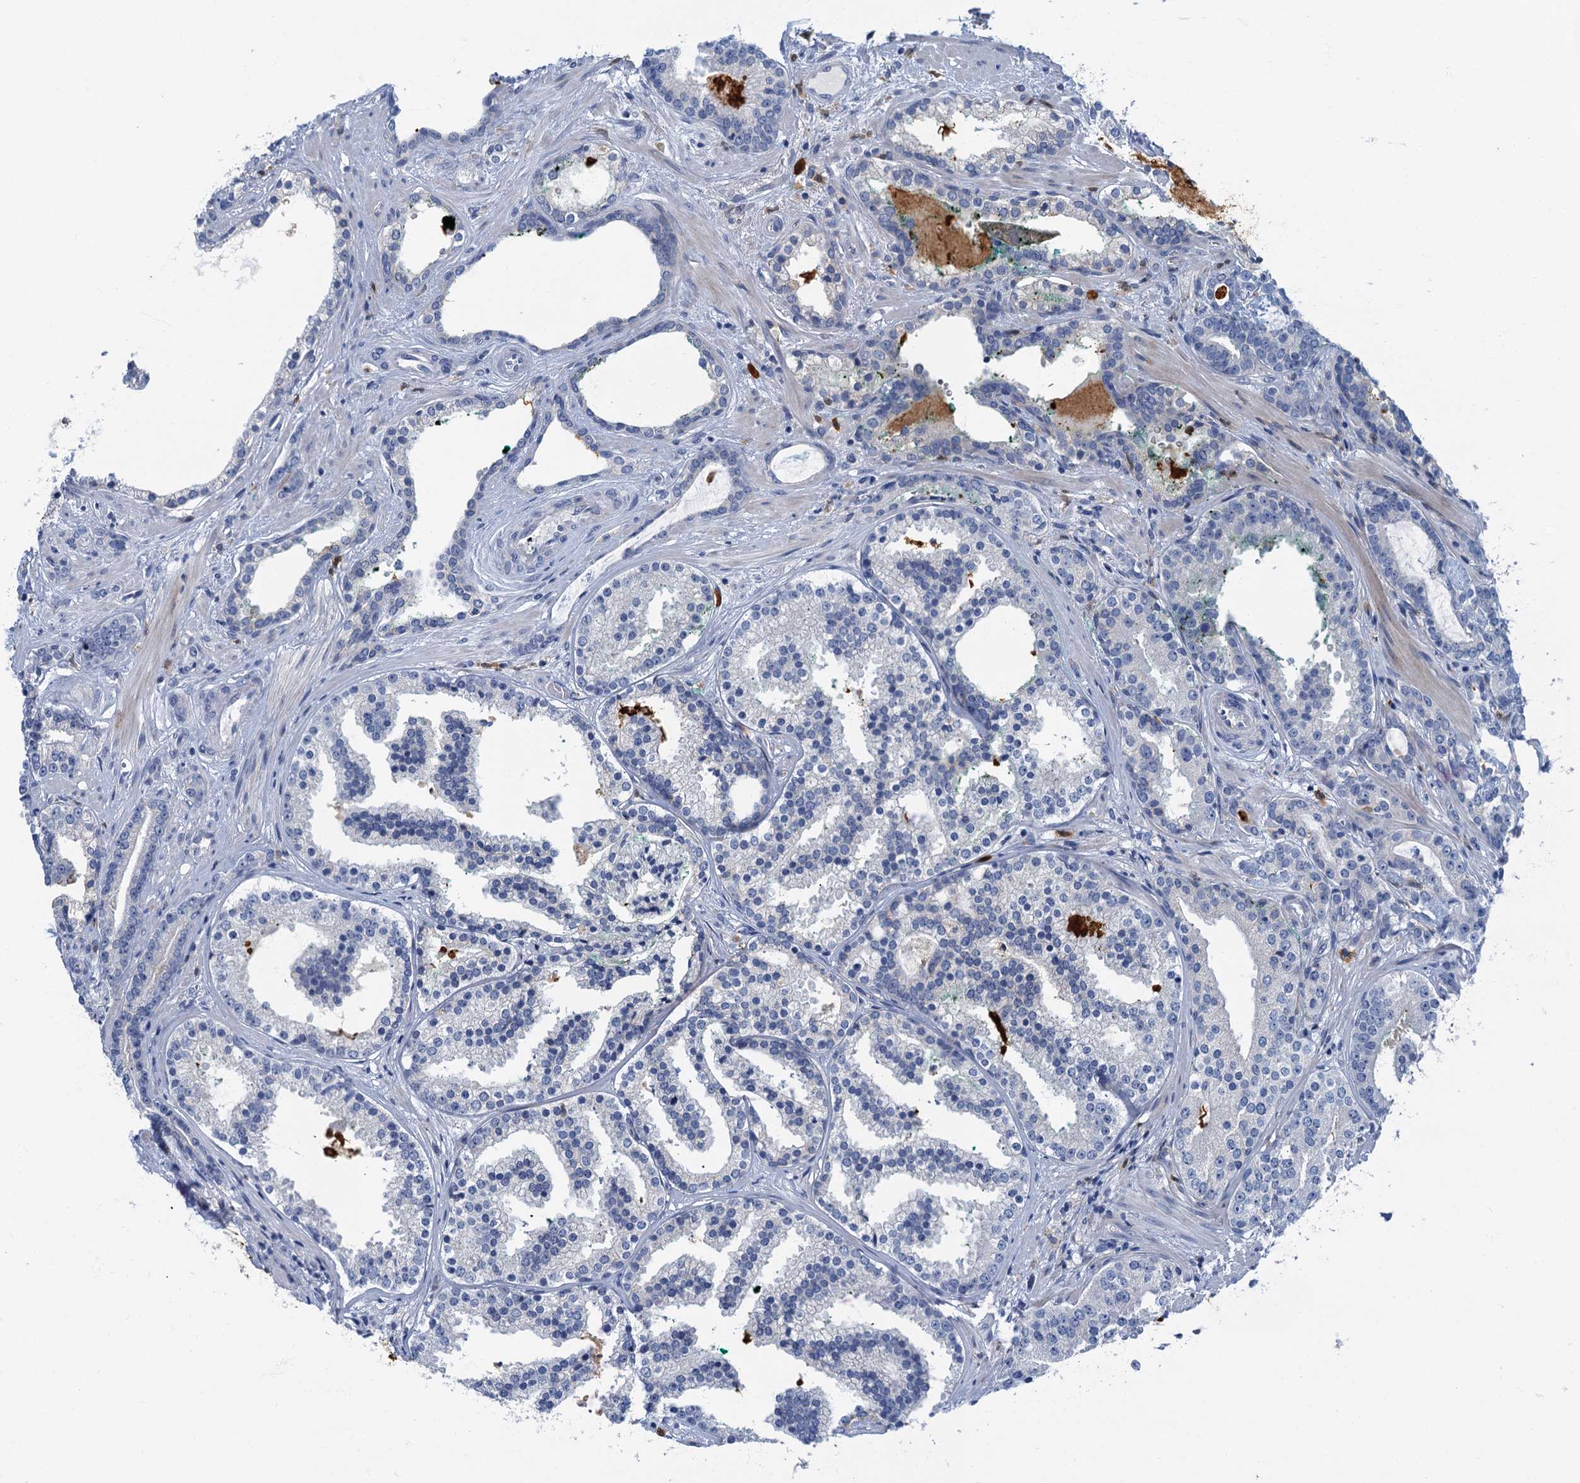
{"staining": {"intensity": "negative", "quantity": "none", "location": "none"}, "tissue": "prostate cancer", "cell_type": "Tumor cells", "image_type": "cancer", "snomed": [{"axis": "morphology", "description": "Adenocarcinoma, High grade"}, {"axis": "topography", "description": "Prostate"}], "caption": "This photomicrograph is of prostate cancer (adenocarcinoma (high-grade)) stained with immunohistochemistry (IHC) to label a protein in brown with the nuclei are counter-stained blue. There is no expression in tumor cells. The staining was performed using DAB (3,3'-diaminobenzidine) to visualize the protein expression in brown, while the nuclei were stained in blue with hematoxylin (Magnification: 20x).", "gene": "ANKDD1A", "patient": {"sex": "male", "age": 58}}